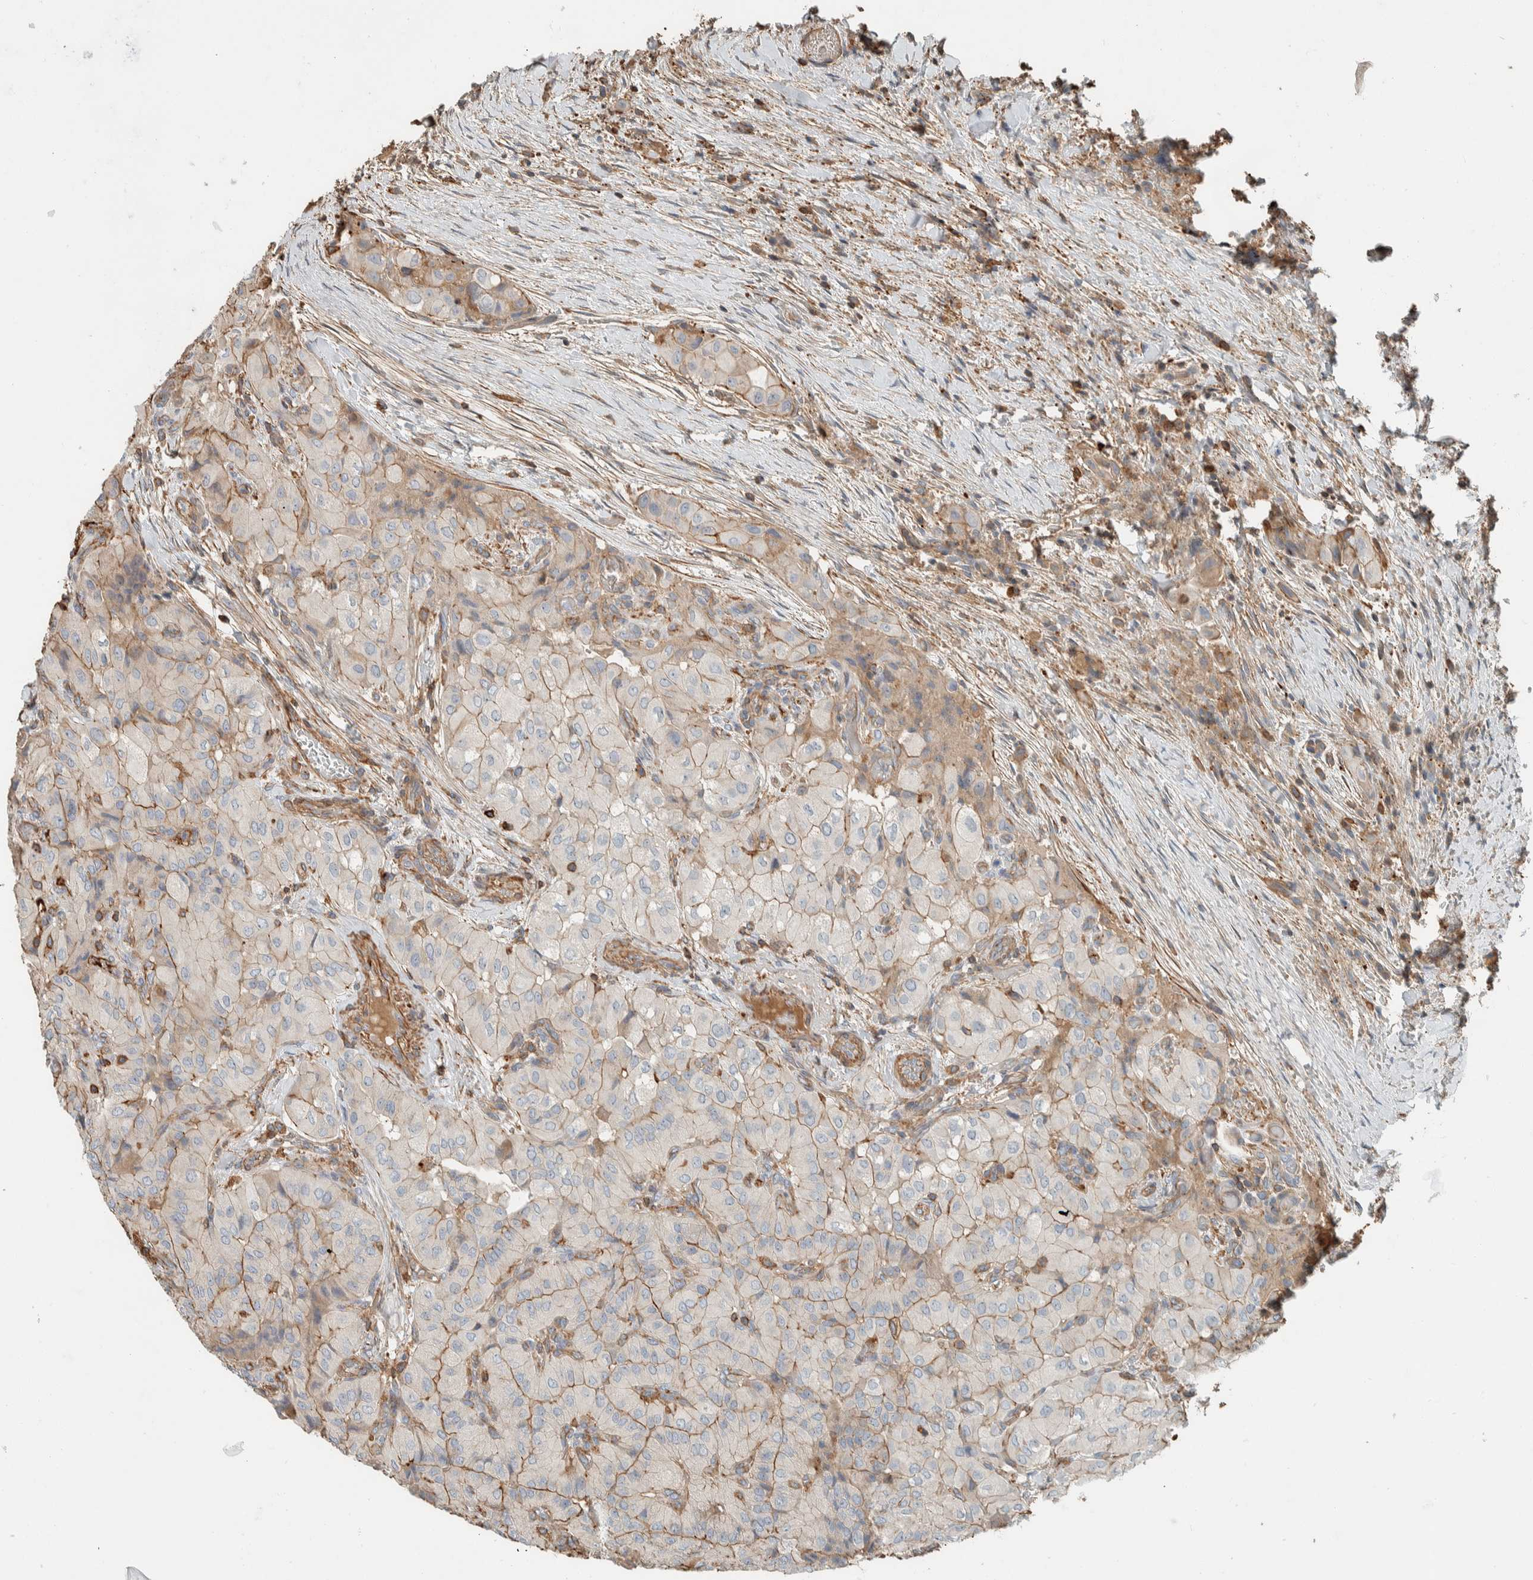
{"staining": {"intensity": "moderate", "quantity": "25%-75%", "location": "cytoplasmic/membranous"}, "tissue": "thyroid cancer", "cell_type": "Tumor cells", "image_type": "cancer", "snomed": [{"axis": "morphology", "description": "Papillary adenocarcinoma, NOS"}, {"axis": "topography", "description": "Thyroid gland"}], "caption": "This image displays thyroid papillary adenocarcinoma stained with IHC to label a protein in brown. The cytoplasmic/membranous of tumor cells show moderate positivity for the protein. Nuclei are counter-stained blue.", "gene": "CTBP2", "patient": {"sex": "female", "age": 59}}